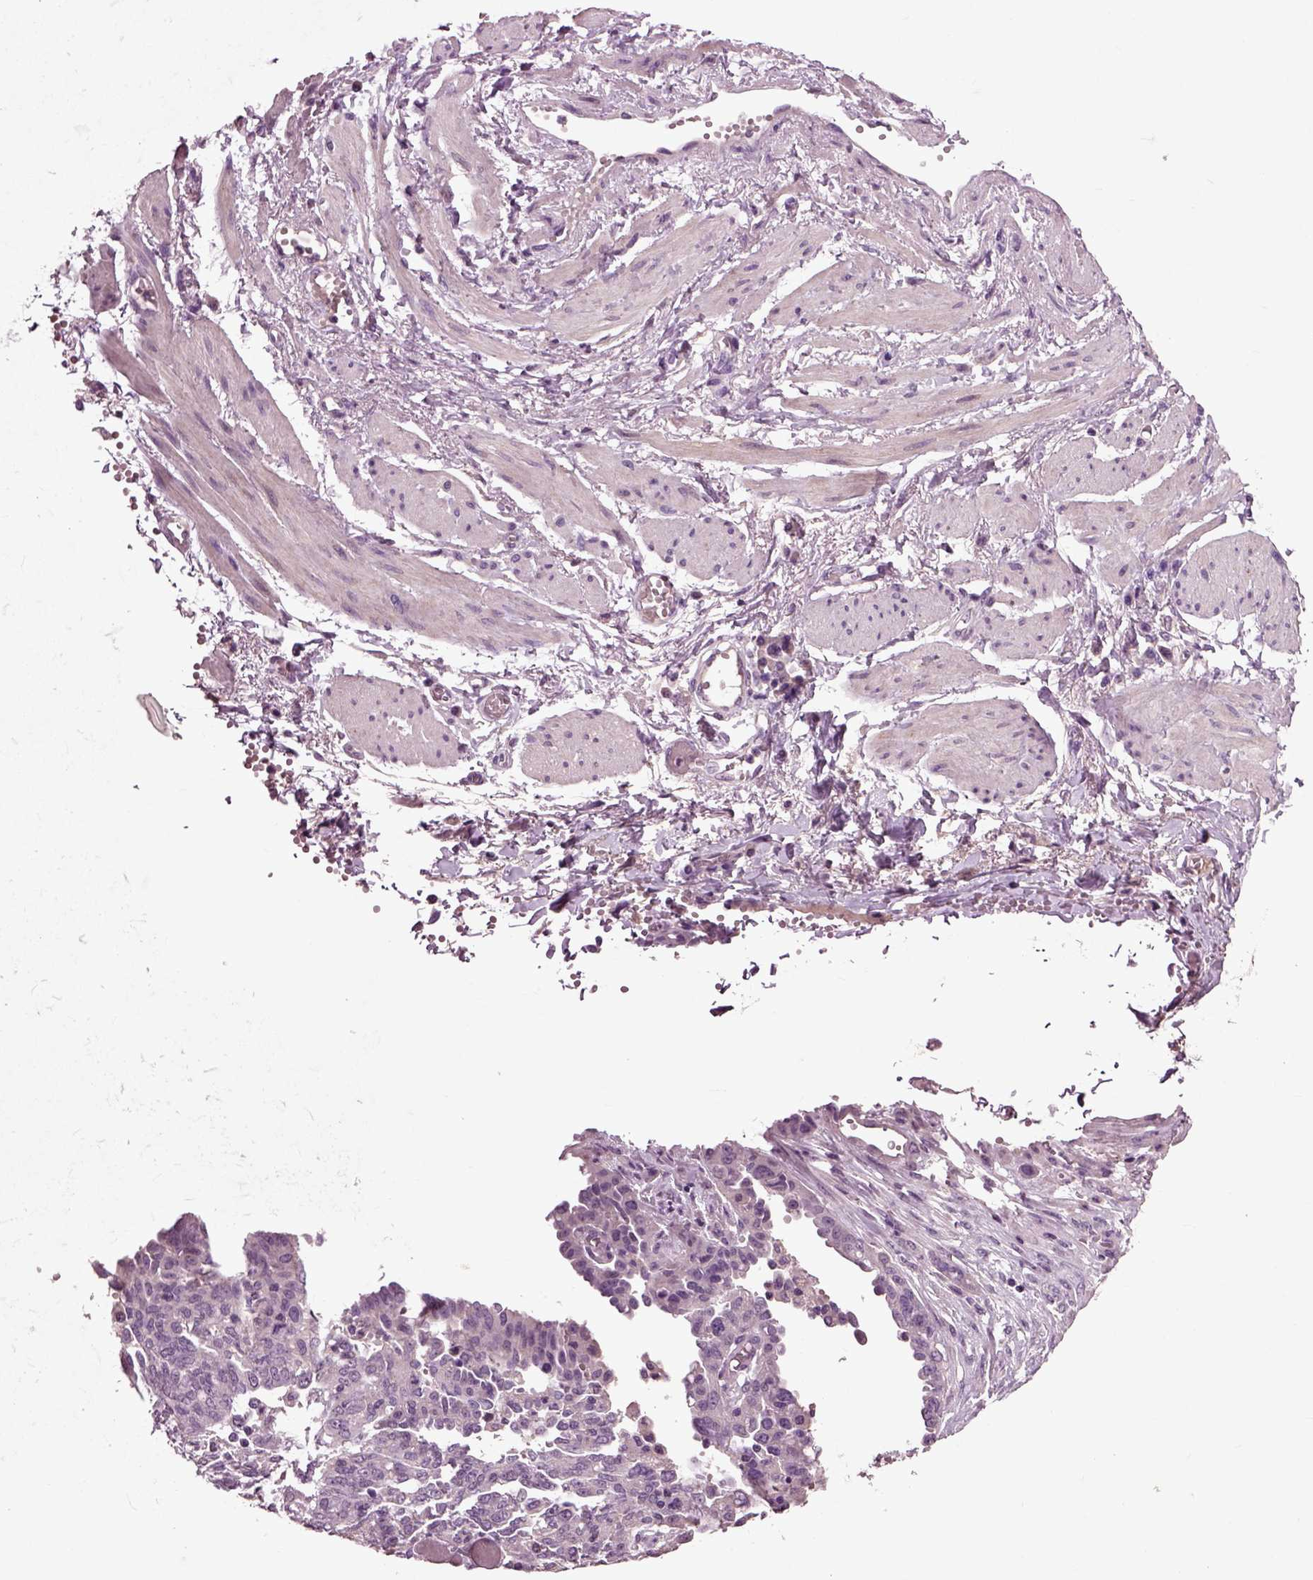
{"staining": {"intensity": "negative", "quantity": "none", "location": "none"}, "tissue": "ovarian cancer", "cell_type": "Tumor cells", "image_type": "cancer", "snomed": [{"axis": "morphology", "description": "Cystadenocarcinoma, serous, NOS"}, {"axis": "topography", "description": "Ovary"}], "caption": "Tumor cells show no significant protein staining in ovarian serous cystadenocarcinoma. (DAB (3,3'-diaminobenzidine) immunohistochemistry (IHC) visualized using brightfield microscopy, high magnification).", "gene": "CRHR1", "patient": {"sex": "female", "age": 67}}